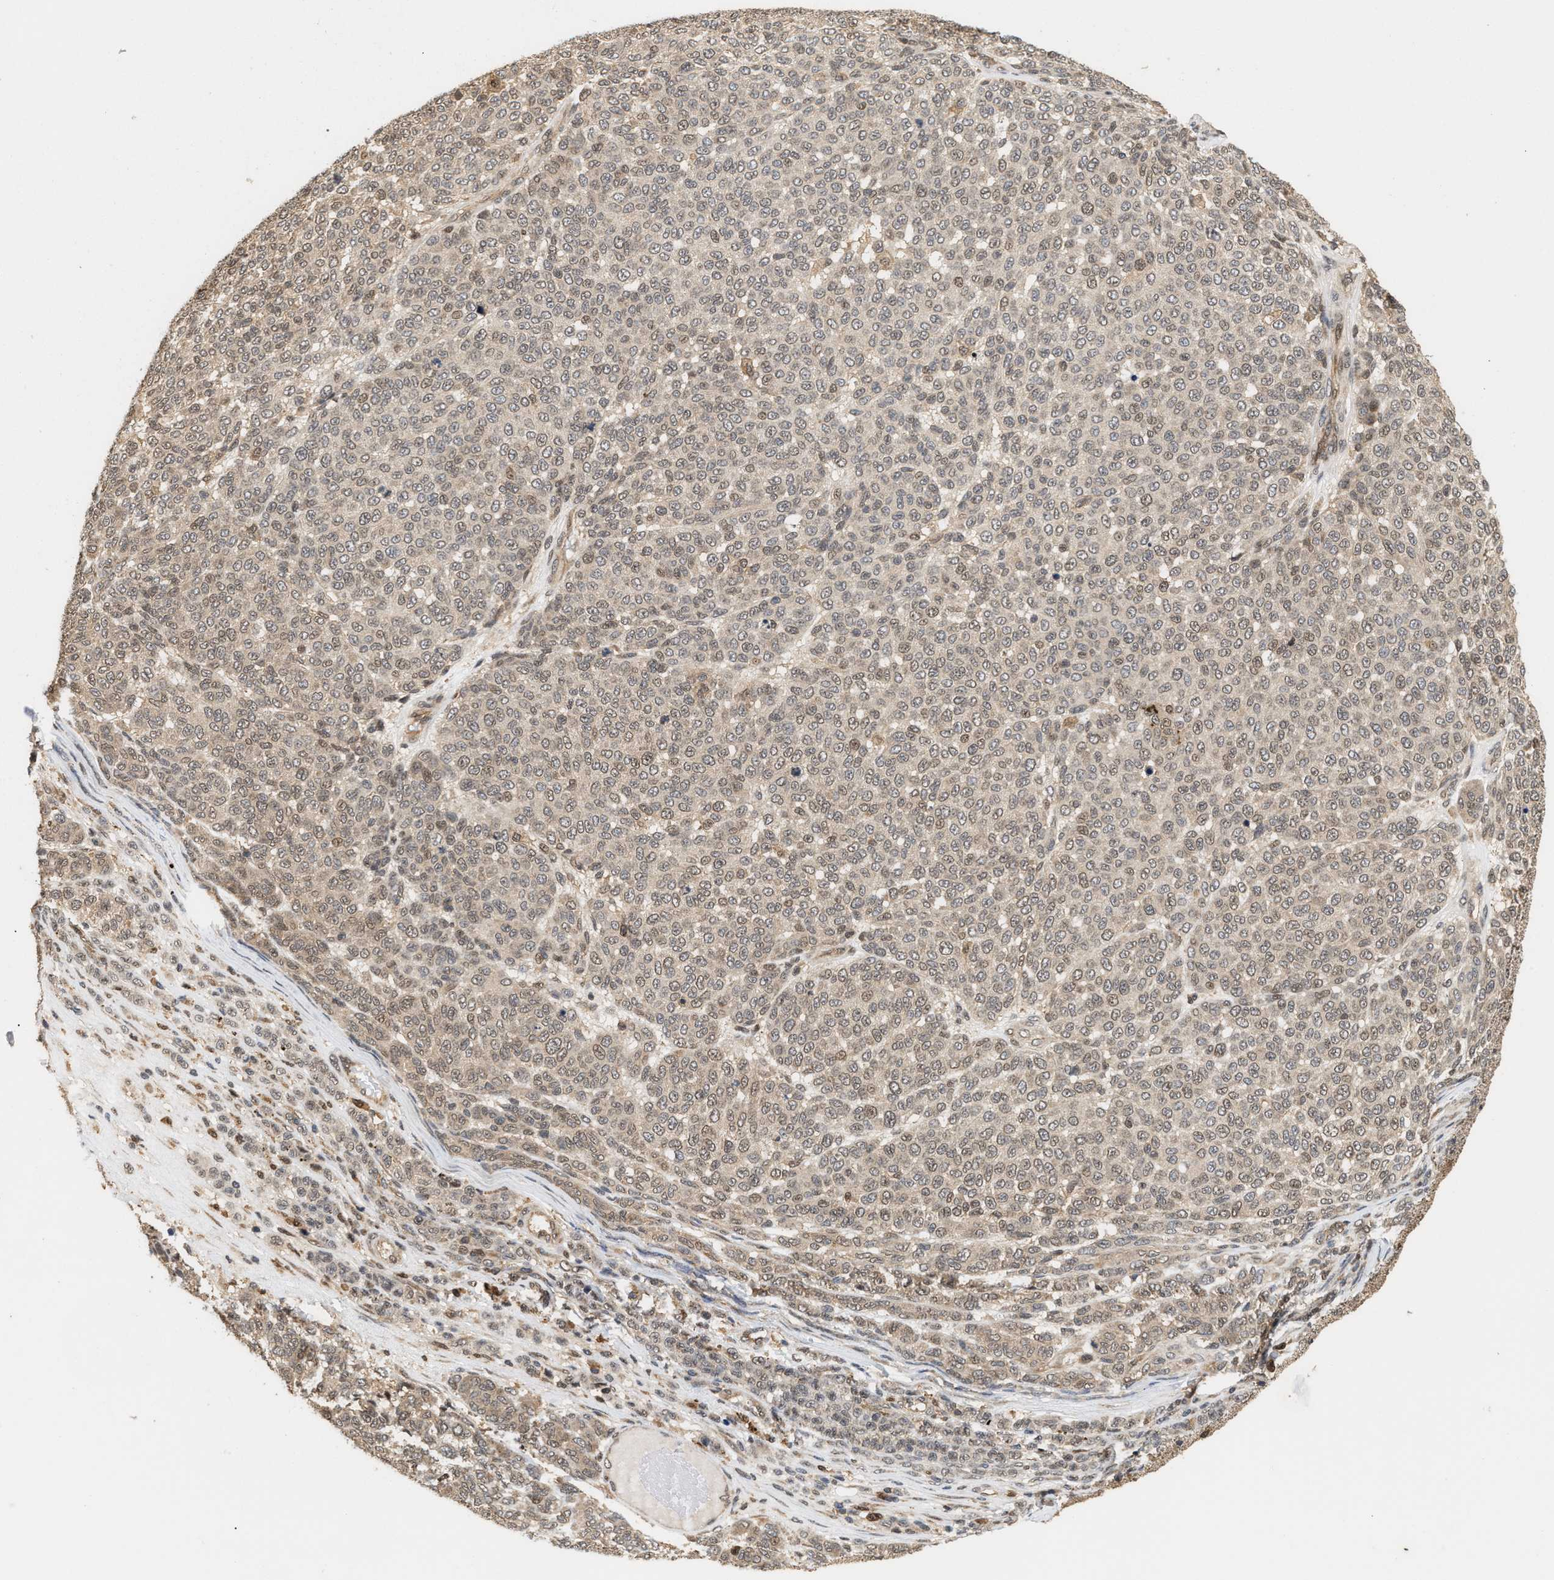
{"staining": {"intensity": "weak", "quantity": "25%-75%", "location": "cytoplasmic/membranous,nuclear"}, "tissue": "melanoma", "cell_type": "Tumor cells", "image_type": "cancer", "snomed": [{"axis": "morphology", "description": "Malignant melanoma, NOS"}, {"axis": "topography", "description": "Skin"}], "caption": "Tumor cells demonstrate low levels of weak cytoplasmic/membranous and nuclear expression in about 25%-75% of cells in human malignant melanoma.", "gene": "ABHD5", "patient": {"sex": "male", "age": 59}}